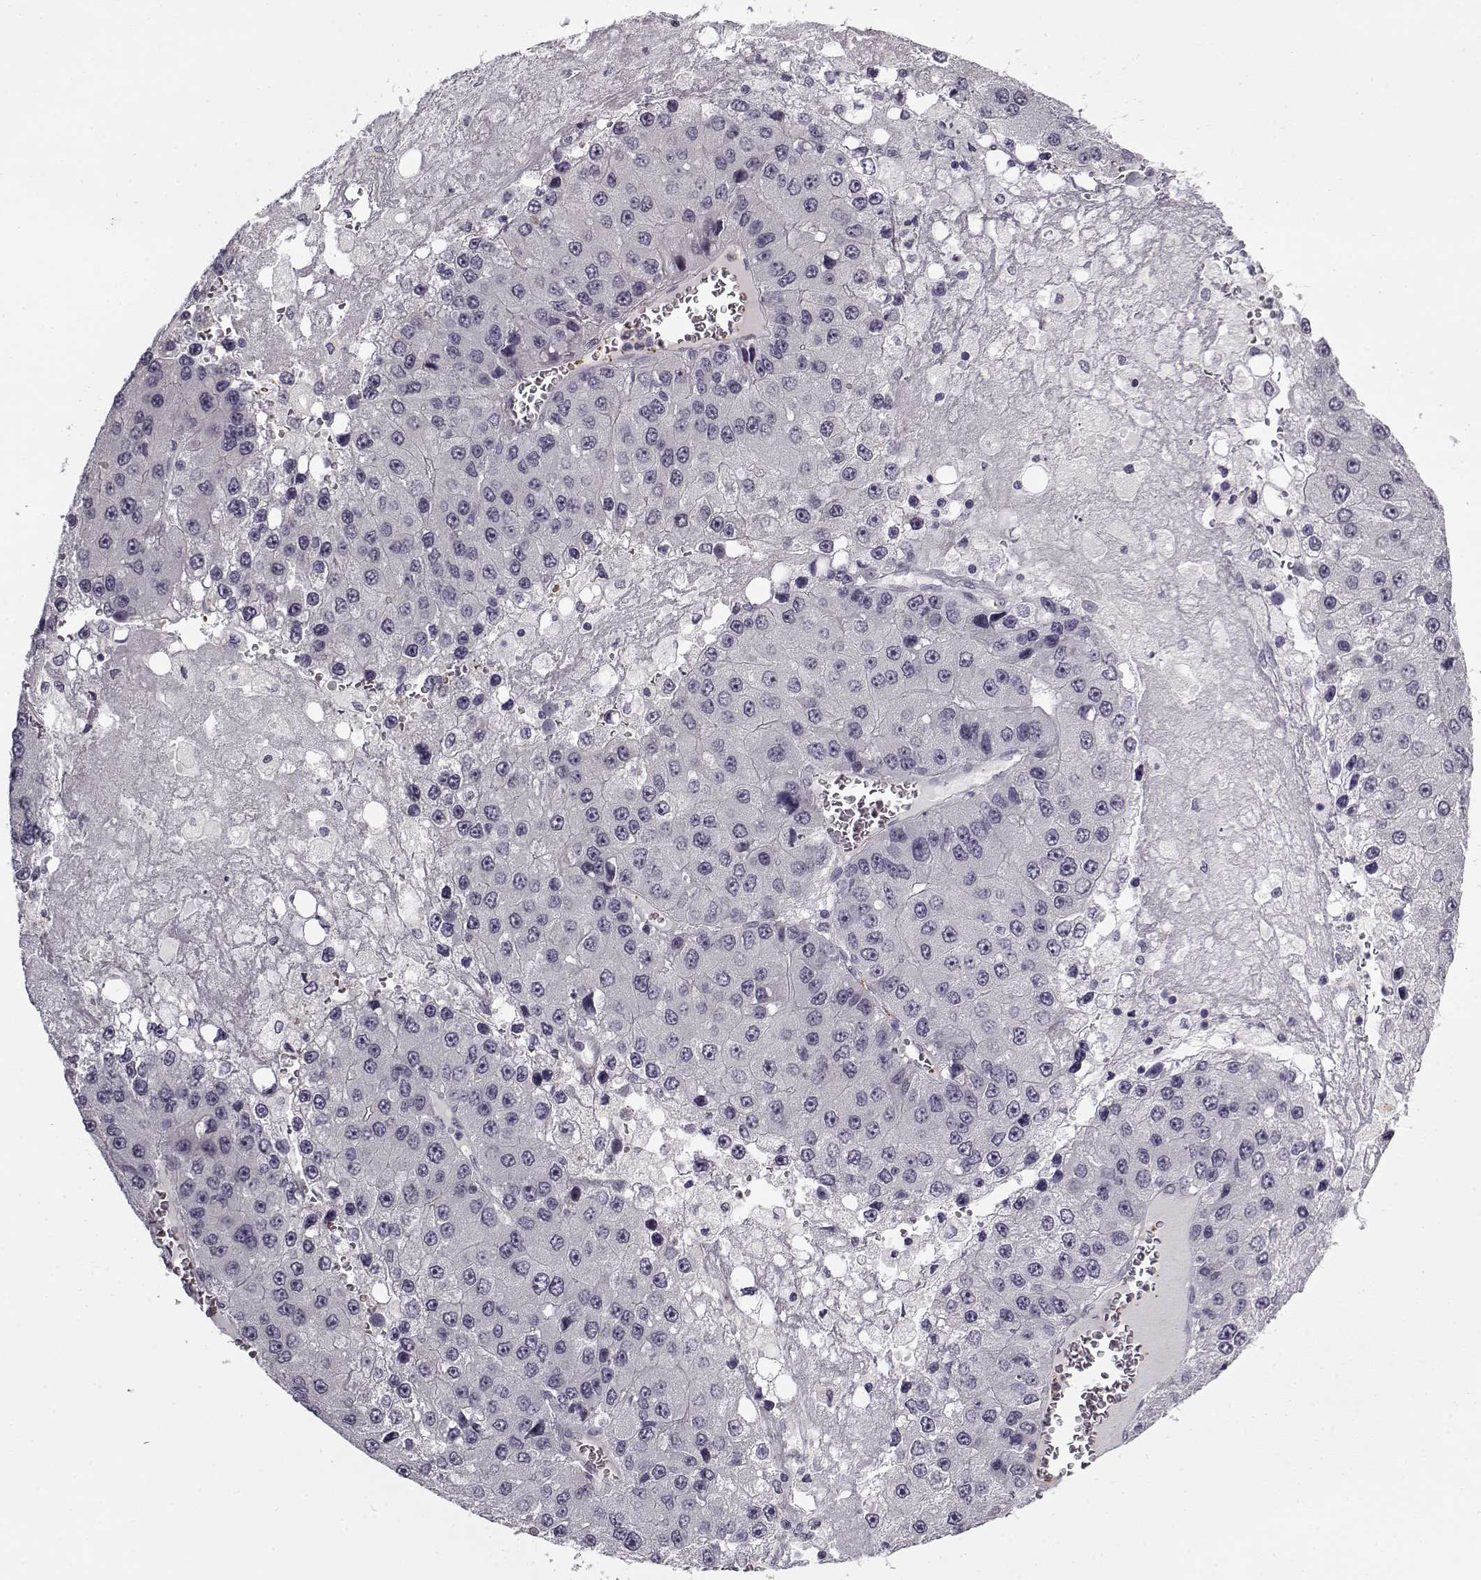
{"staining": {"intensity": "negative", "quantity": "none", "location": "none"}, "tissue": "liver cancer", "cell_type": "Tumor cells", "image_type": "cancer", "snomed": [{"axis": "morphology", "description": "Carcinoma, Hepatocellular, NOS"}, {"axis": "topography", "description": "Liver"}], "caption": "The photomicrograph exhibits no staining of tumor cells in hepatocellular carcinoma (liver).", "gene": "SNCA", "patient": {"sex": "female", "age": 73}}